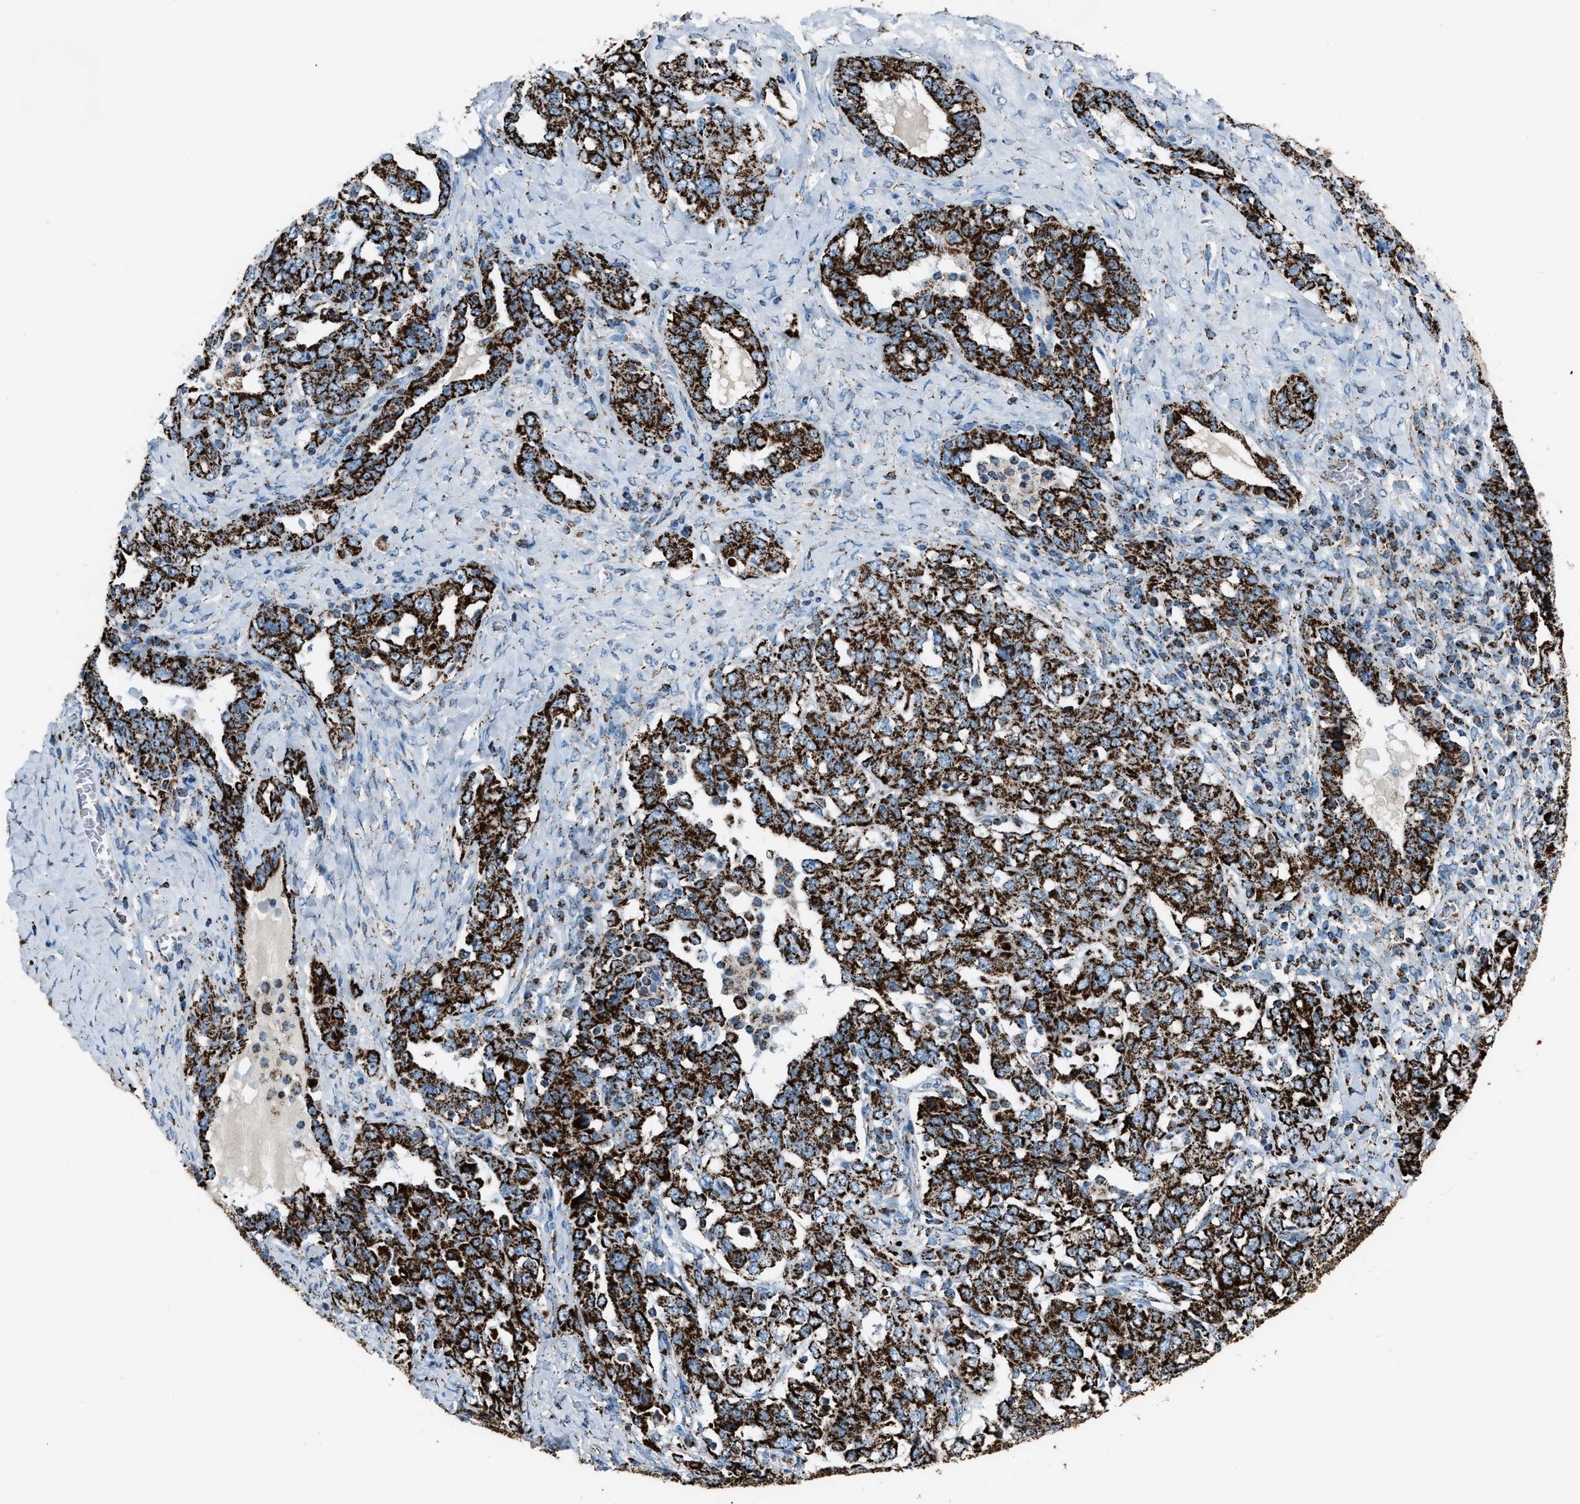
{"staining": {"intensity": "strong", "quantity": ">75%", "location": "cytoplasmic/membranous"}, "tissue": "ovarian cancer", "cell_type": "Tumor cells", "image_type": "cancer", "snomed": [{"axis": "morphology", "description": "Carcinoma, endometroid"}, {"axis": "topography", "description": "Ovary"}], "caption": "This photomicrograph exhibits immunohistochemistry staining of human ovarian cancer (endometroid carcinoma), with high strong cytoplasmic/membranous staining in approximately >75% of tumor cells.", "gene": "MDH2", "patient": {"sex": "female", "age": 62}}